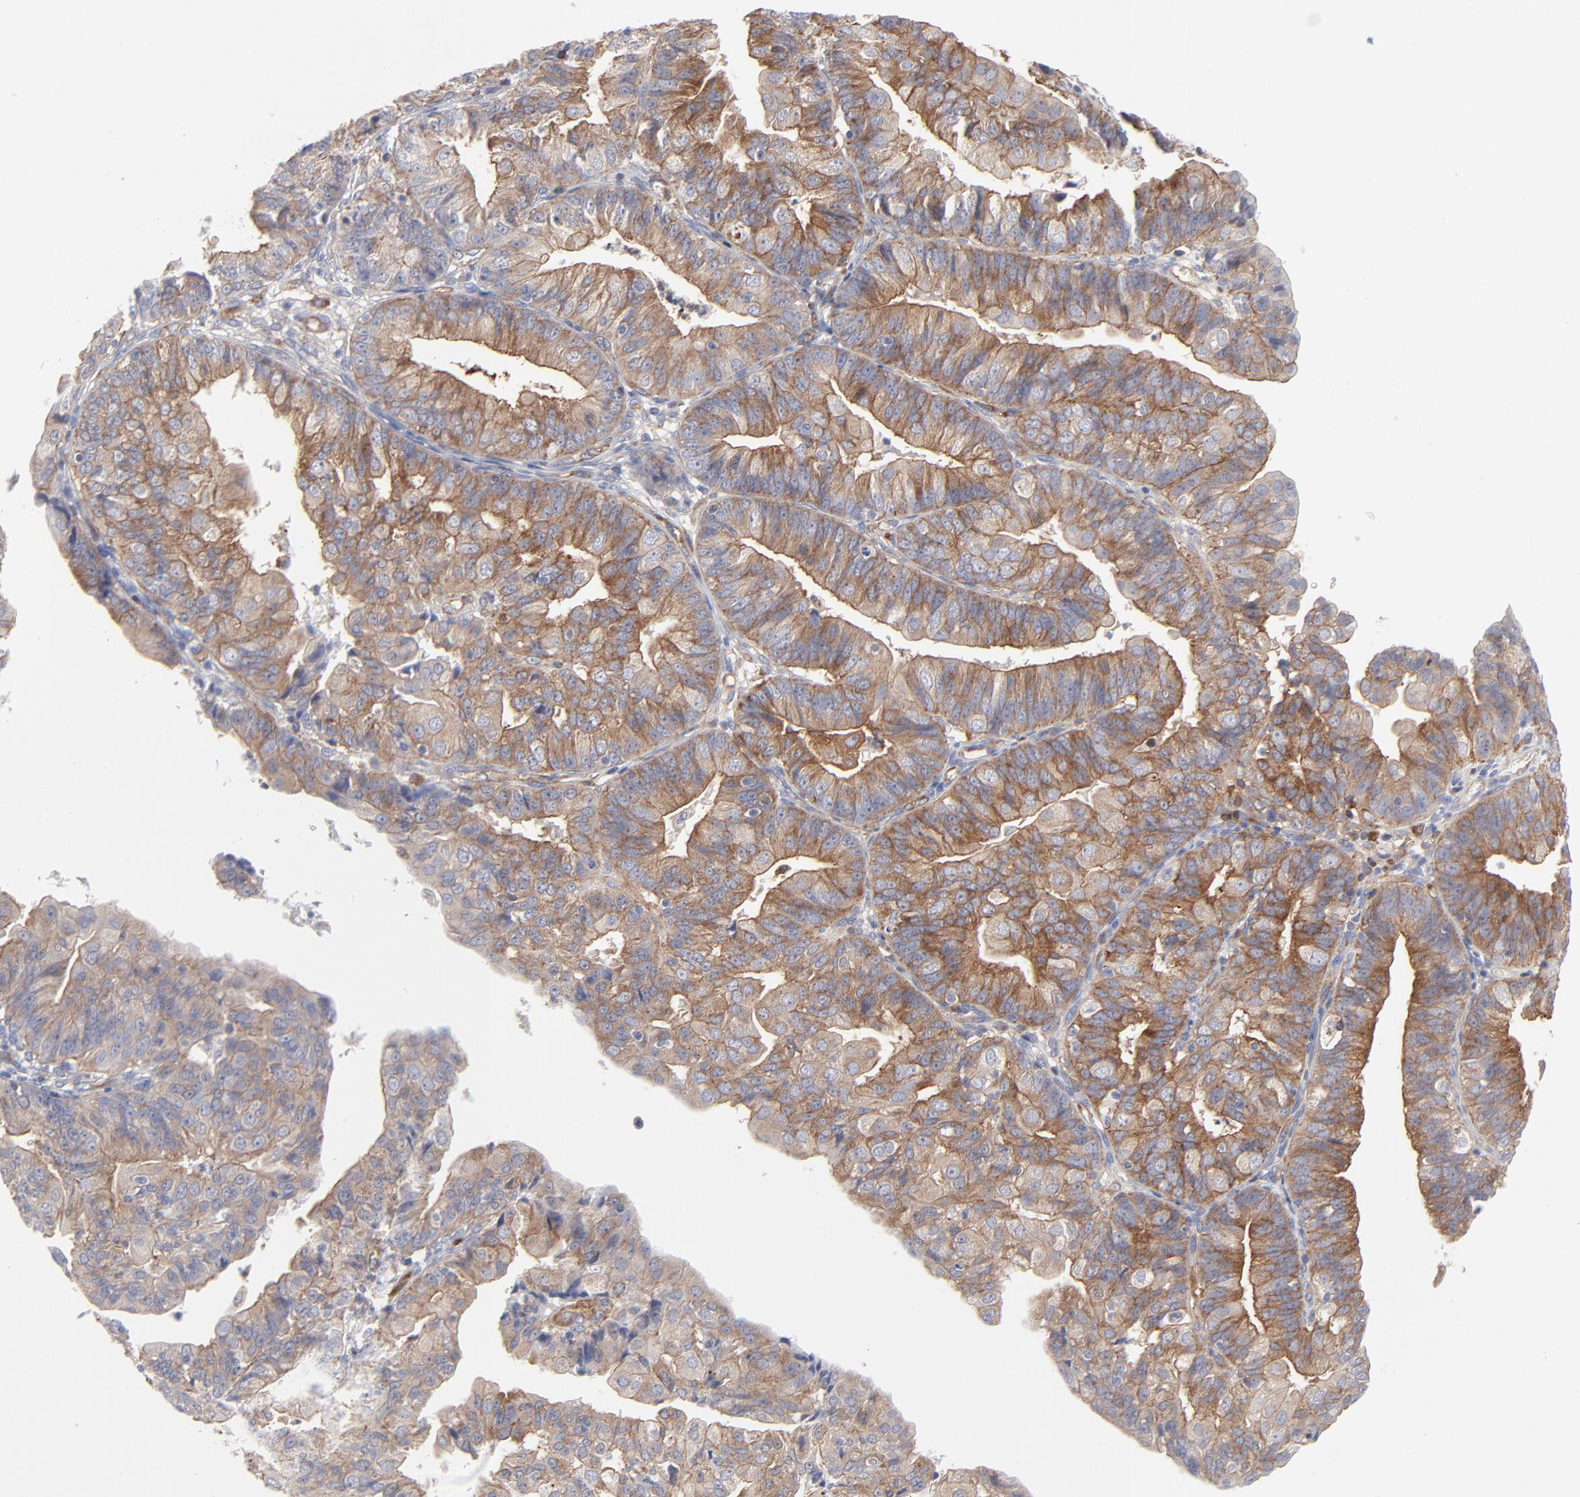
{"staining": {"intensity": "weak", "quantity": ">75%", "location": "cytoplasmic/membranous"}, "tissue": "endometrial cancer", "cell_type": "Tumor cells", "image_type": "cancer", "snomed": [{"axis": "morphology", "description": "Adenocarcinoma, NOS"}, {"axis": "topography", "description": "Endometrium"}], "caption": "Human endometrial cancer (adenocarcinoma) stained with a brown dye shows weak cytoplasmic/membranous positive expression in approximately >75% of tumor cells.", "gene": "PXN", "patient": {"sex": "female", "age": 56}}